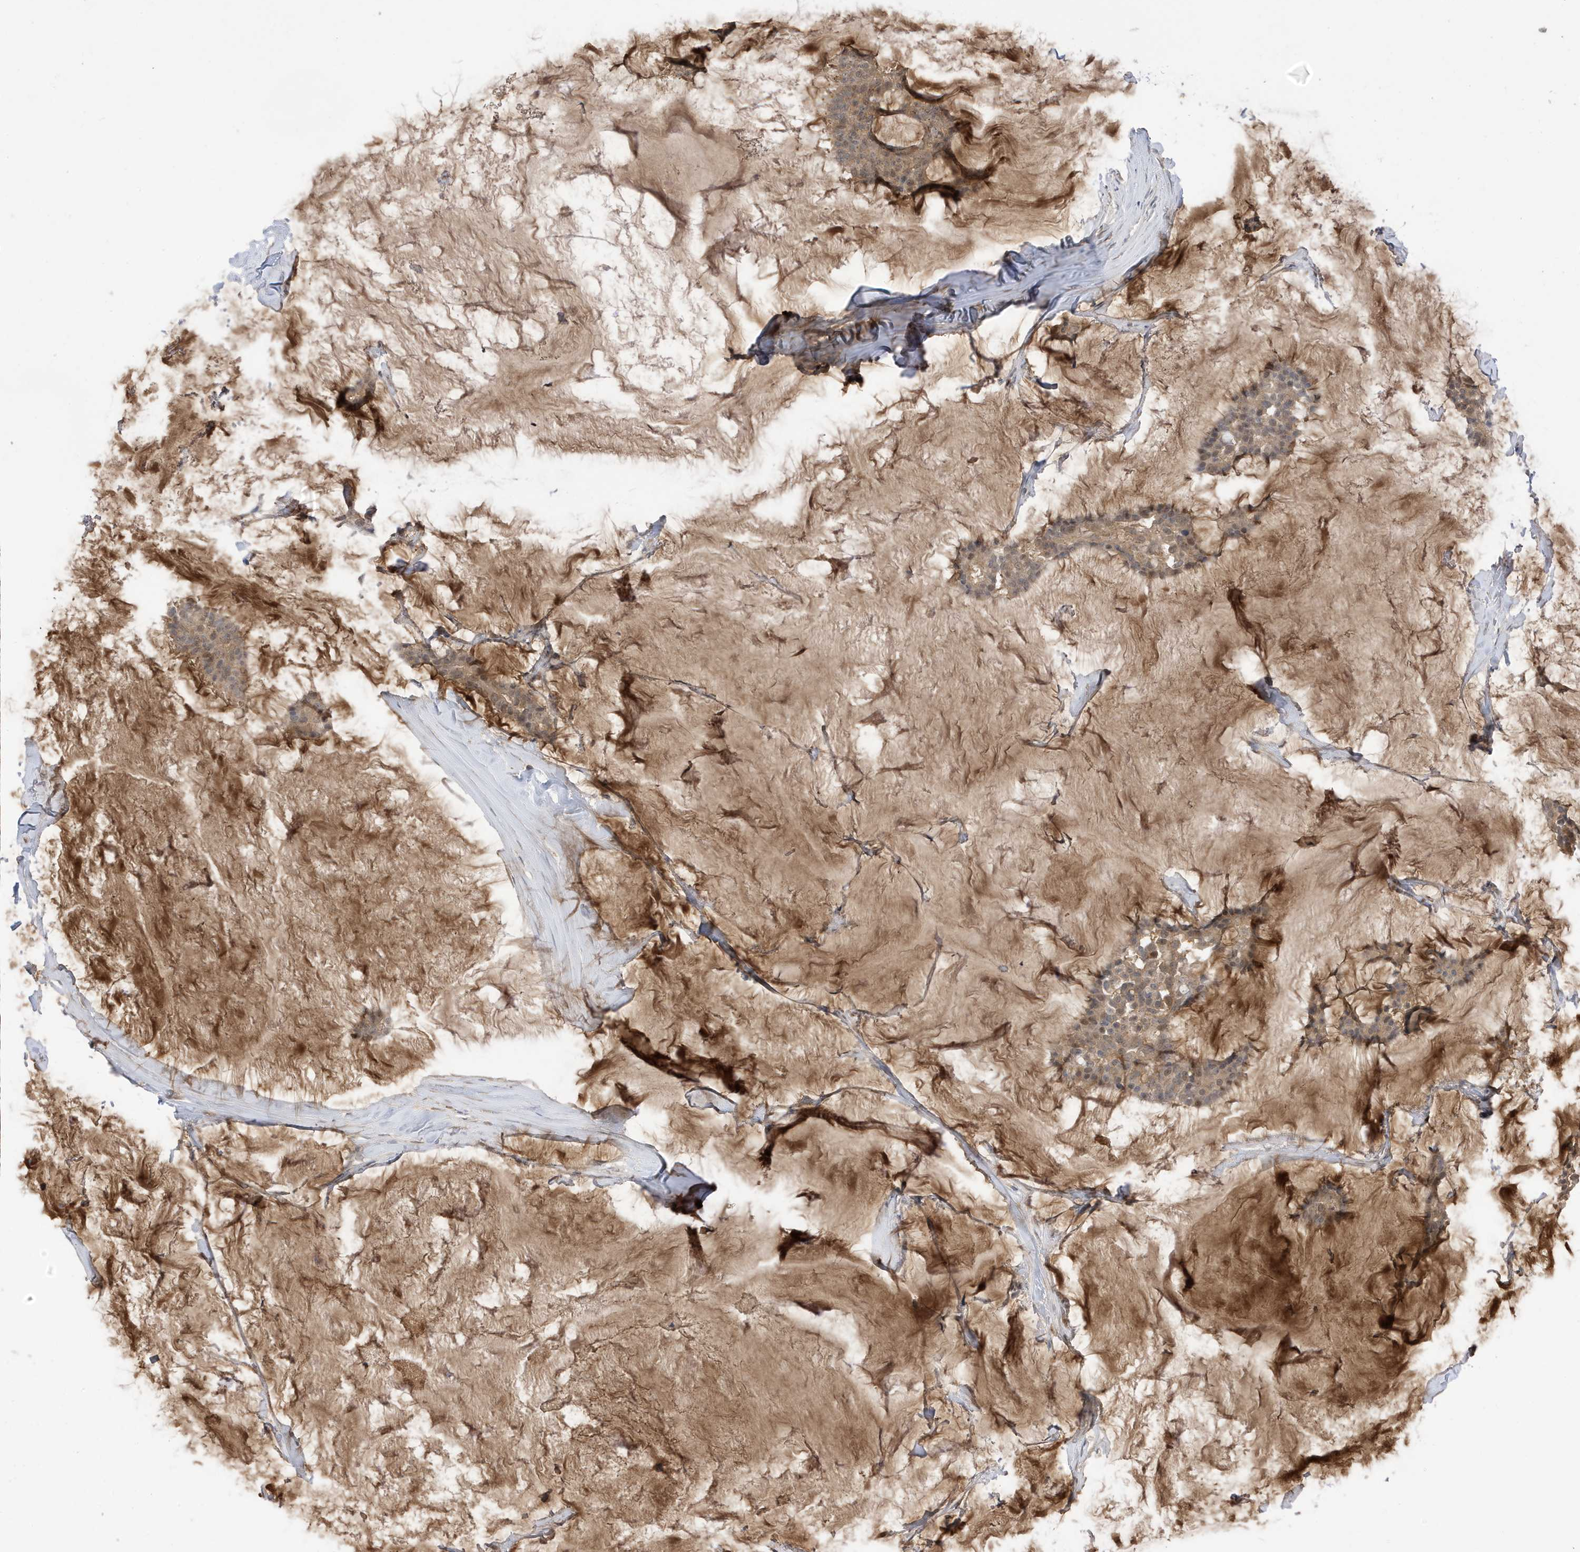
{"staining": {"intensity": "weak", "quantity": ">75%", "location": "cytoplasmic/membranous"}, "tissue": "breast cancer", "cell_type": "Tumor cells", "image_type": "cancer", "snomed": [{"axis": "morphology", "description": "Duct carcinoma"}, {"axis": "topography", "description": "Breast"}], "caption": "A brown stain shows weak cytoplasmic/membranous expression of a protein in breast cancer (infiltrating ductal carcinoma) tumor cells. (IHC, brightfield microscopy, high magnification).", "gene": "TAB3", "patient": {"sex": "female", "age": 93}}